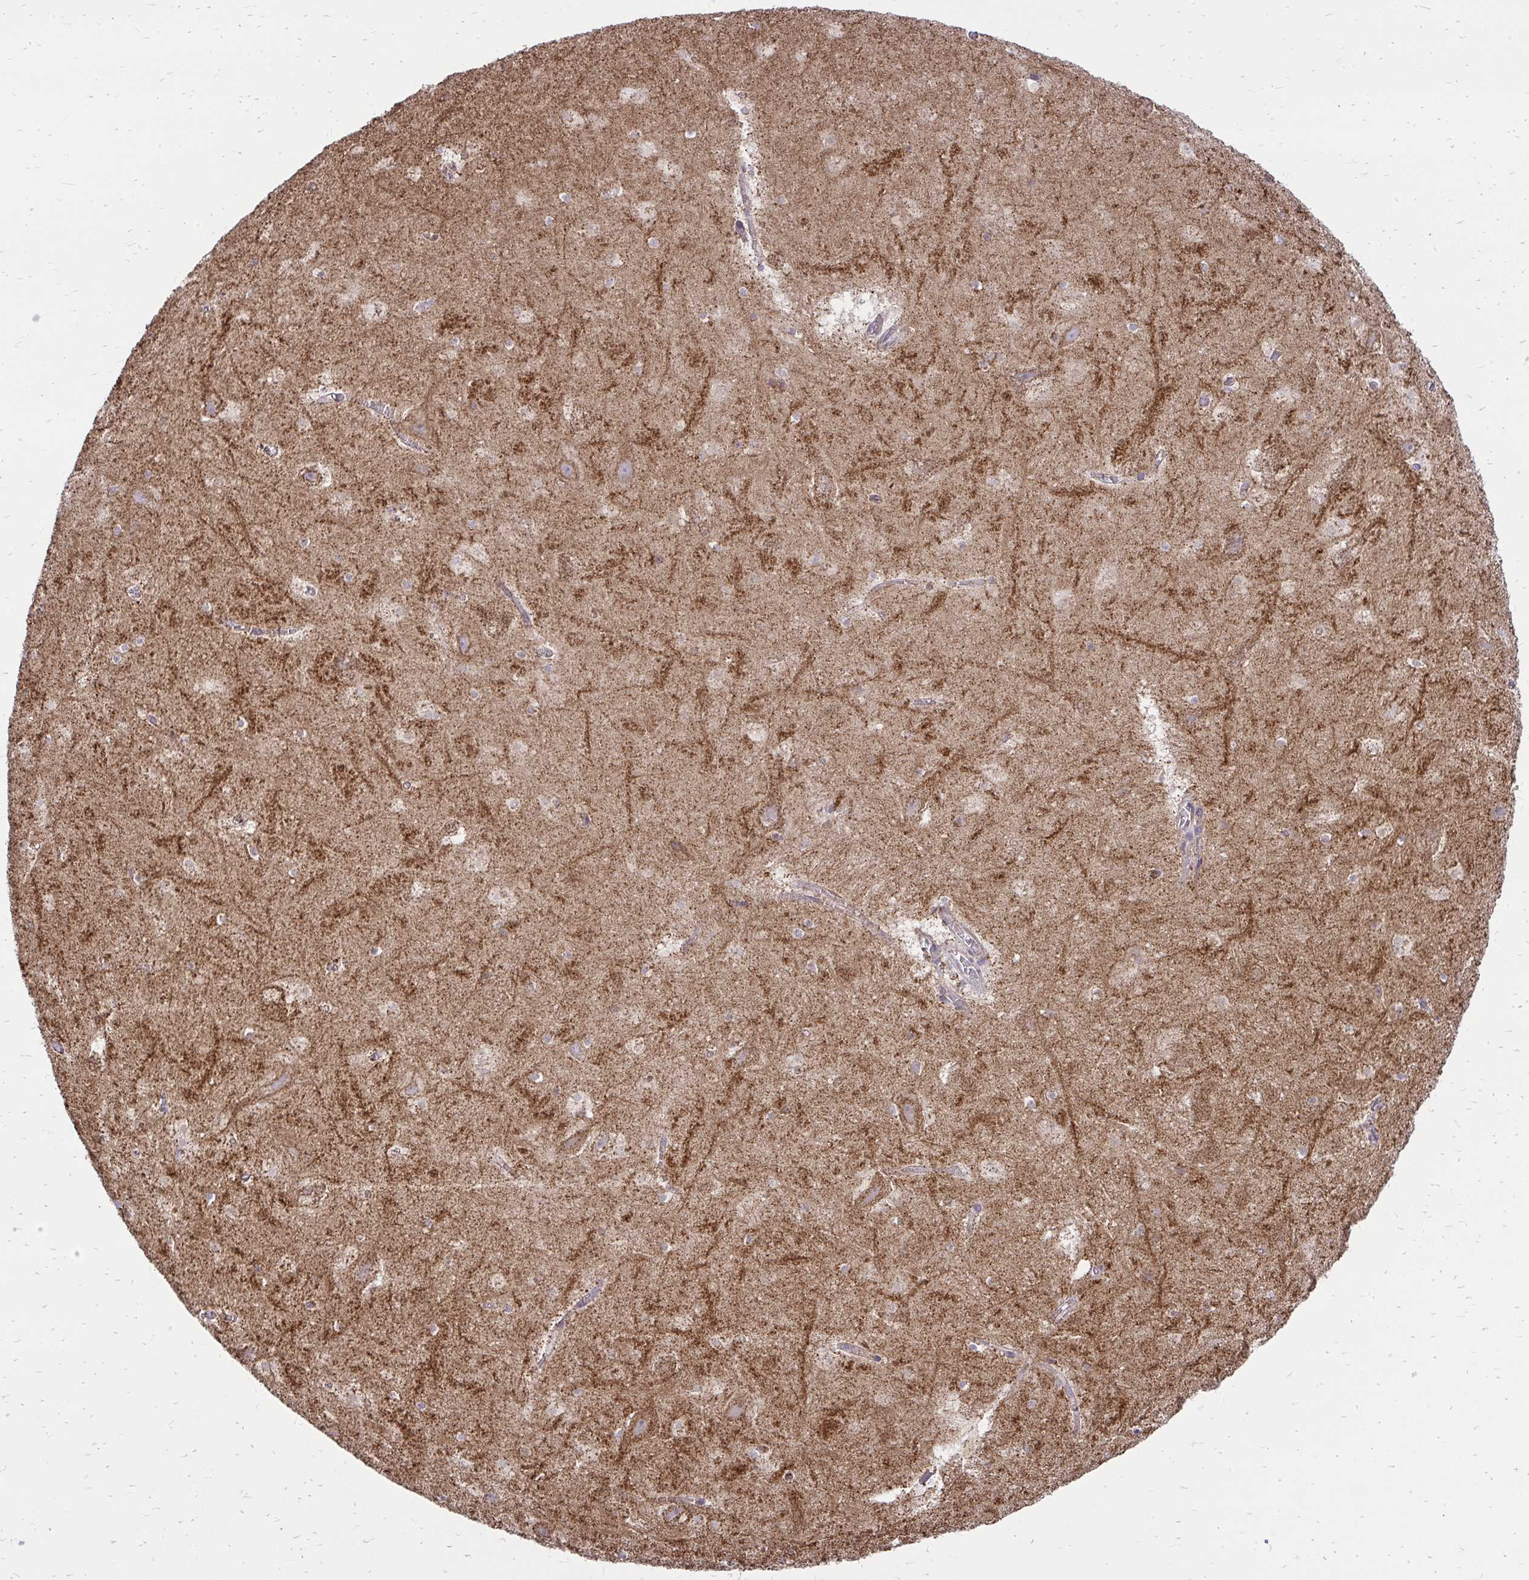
{"staining": {"intensity": "moderate", "quantity": "<25%", "location": "cytoplasmic/membranous"}, "tissue": "hippocampus", "cell_type": "Glial cells", "image_type": "normal", "snomed": [{"axis": "morphology", "description": "Normal tissue, NOS"}, {"axis": "topography", "description": "Hippocampus"}], "caption": "Immunohistochemistry (IHC) image of normal hippocampus stained for a protein (brown), which demonstrates low levels of moderate cytoplasmic/membranous positivity in about <25% of glial cells.", "gene": "SPTBN2", "patient": {"sex": "female", "age": 42}}